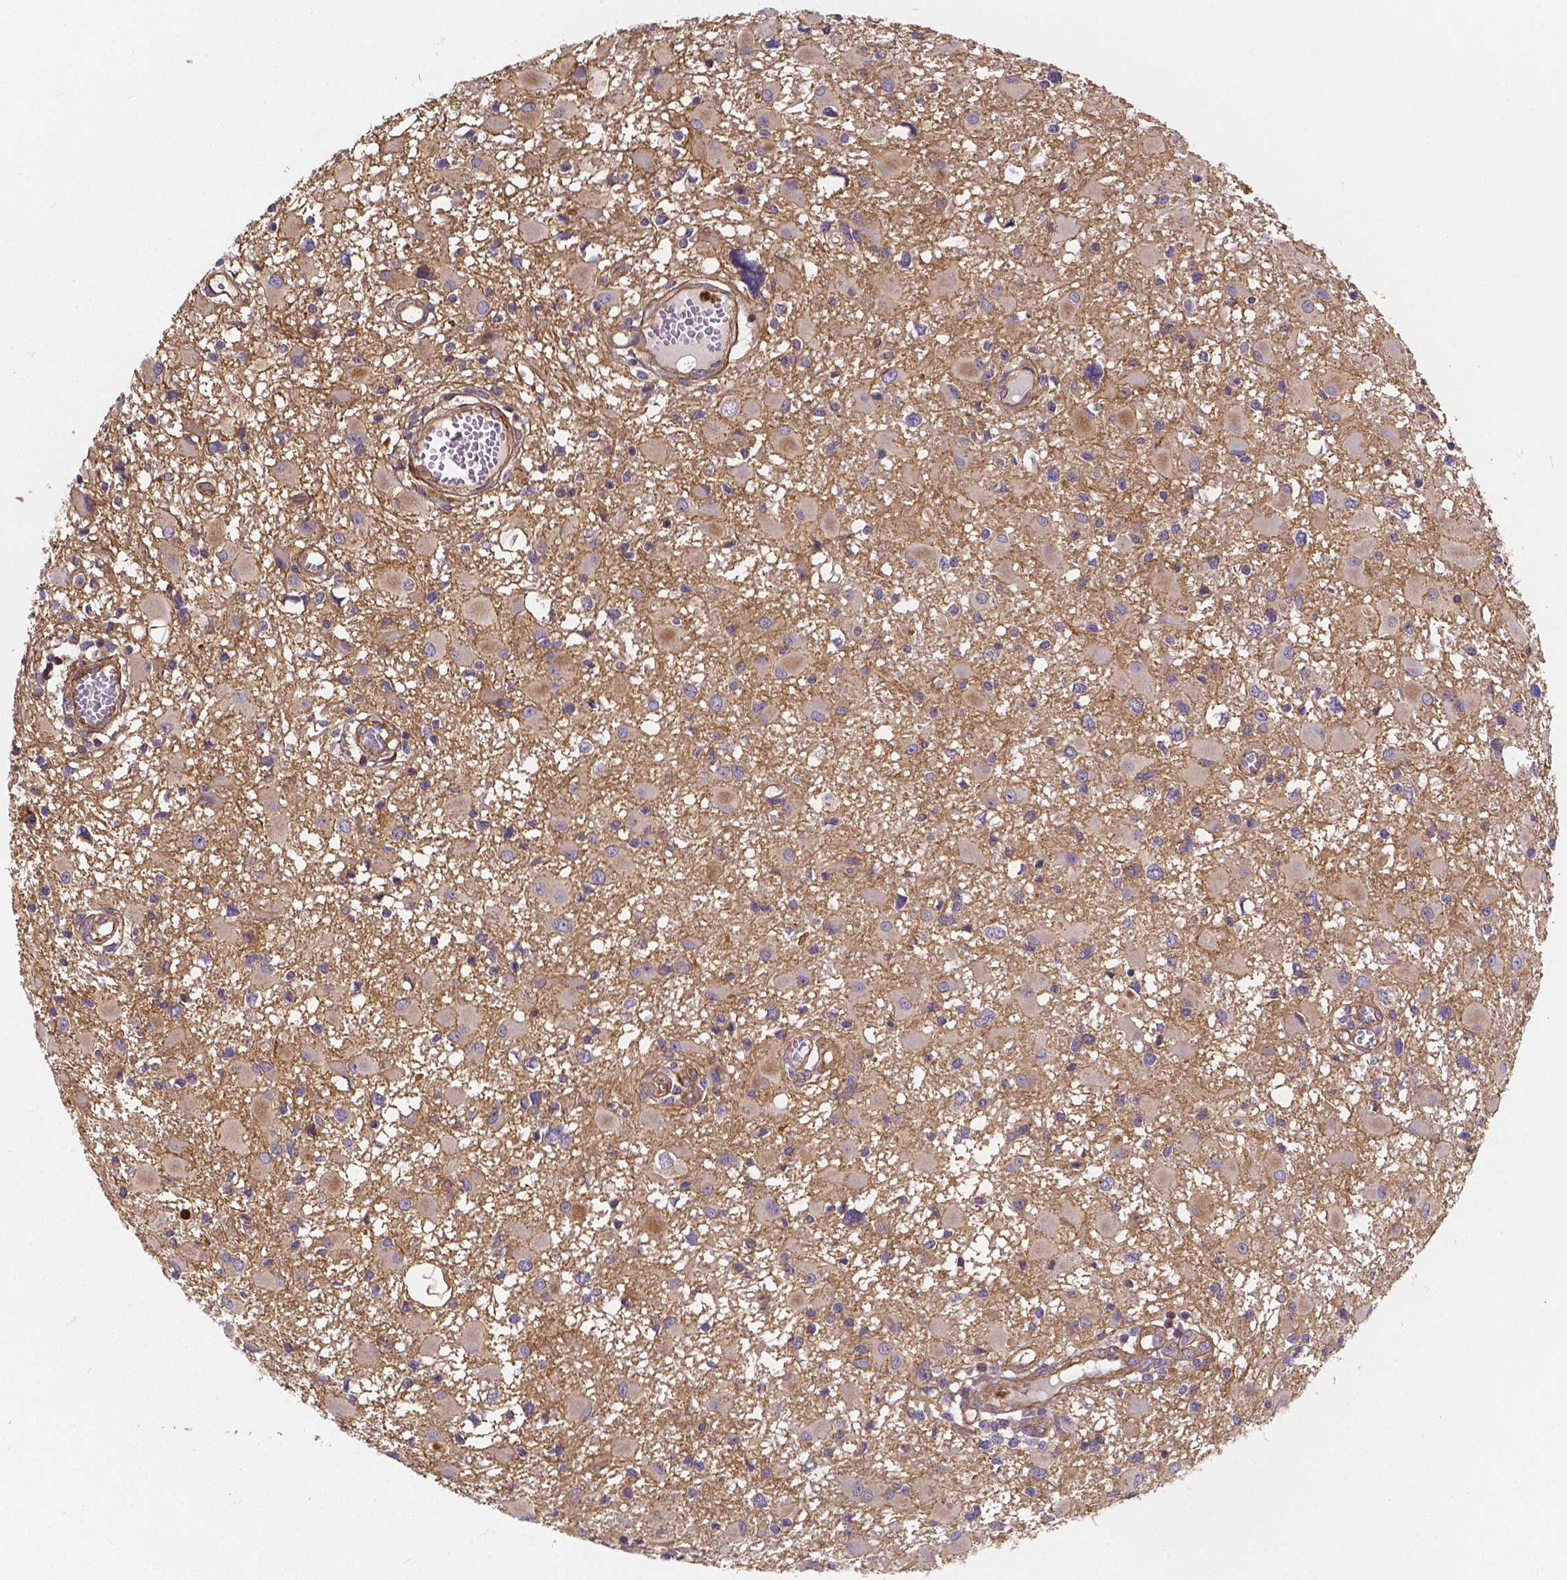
{"staining": {"intensity": "weak", "quantity": ">75%", "location": "cytoplasmic/membranous"}, "tissue": "glioma", "cell_type": "Tumor cells", "image_type": "cancer", "snomed": [{"axis": "morphology", "description": "Glioma, malignant, High grade"}, {"axis": "topography", "description": "Brain"}], "caption": "Glioma was stained to show a protein in brown. There is low levels of weak cytoplasmic/membranous staining in approximately >75% of tumor cells.", "gene": "CLINT1", "patient": {"sex": "male", "age": 54}}